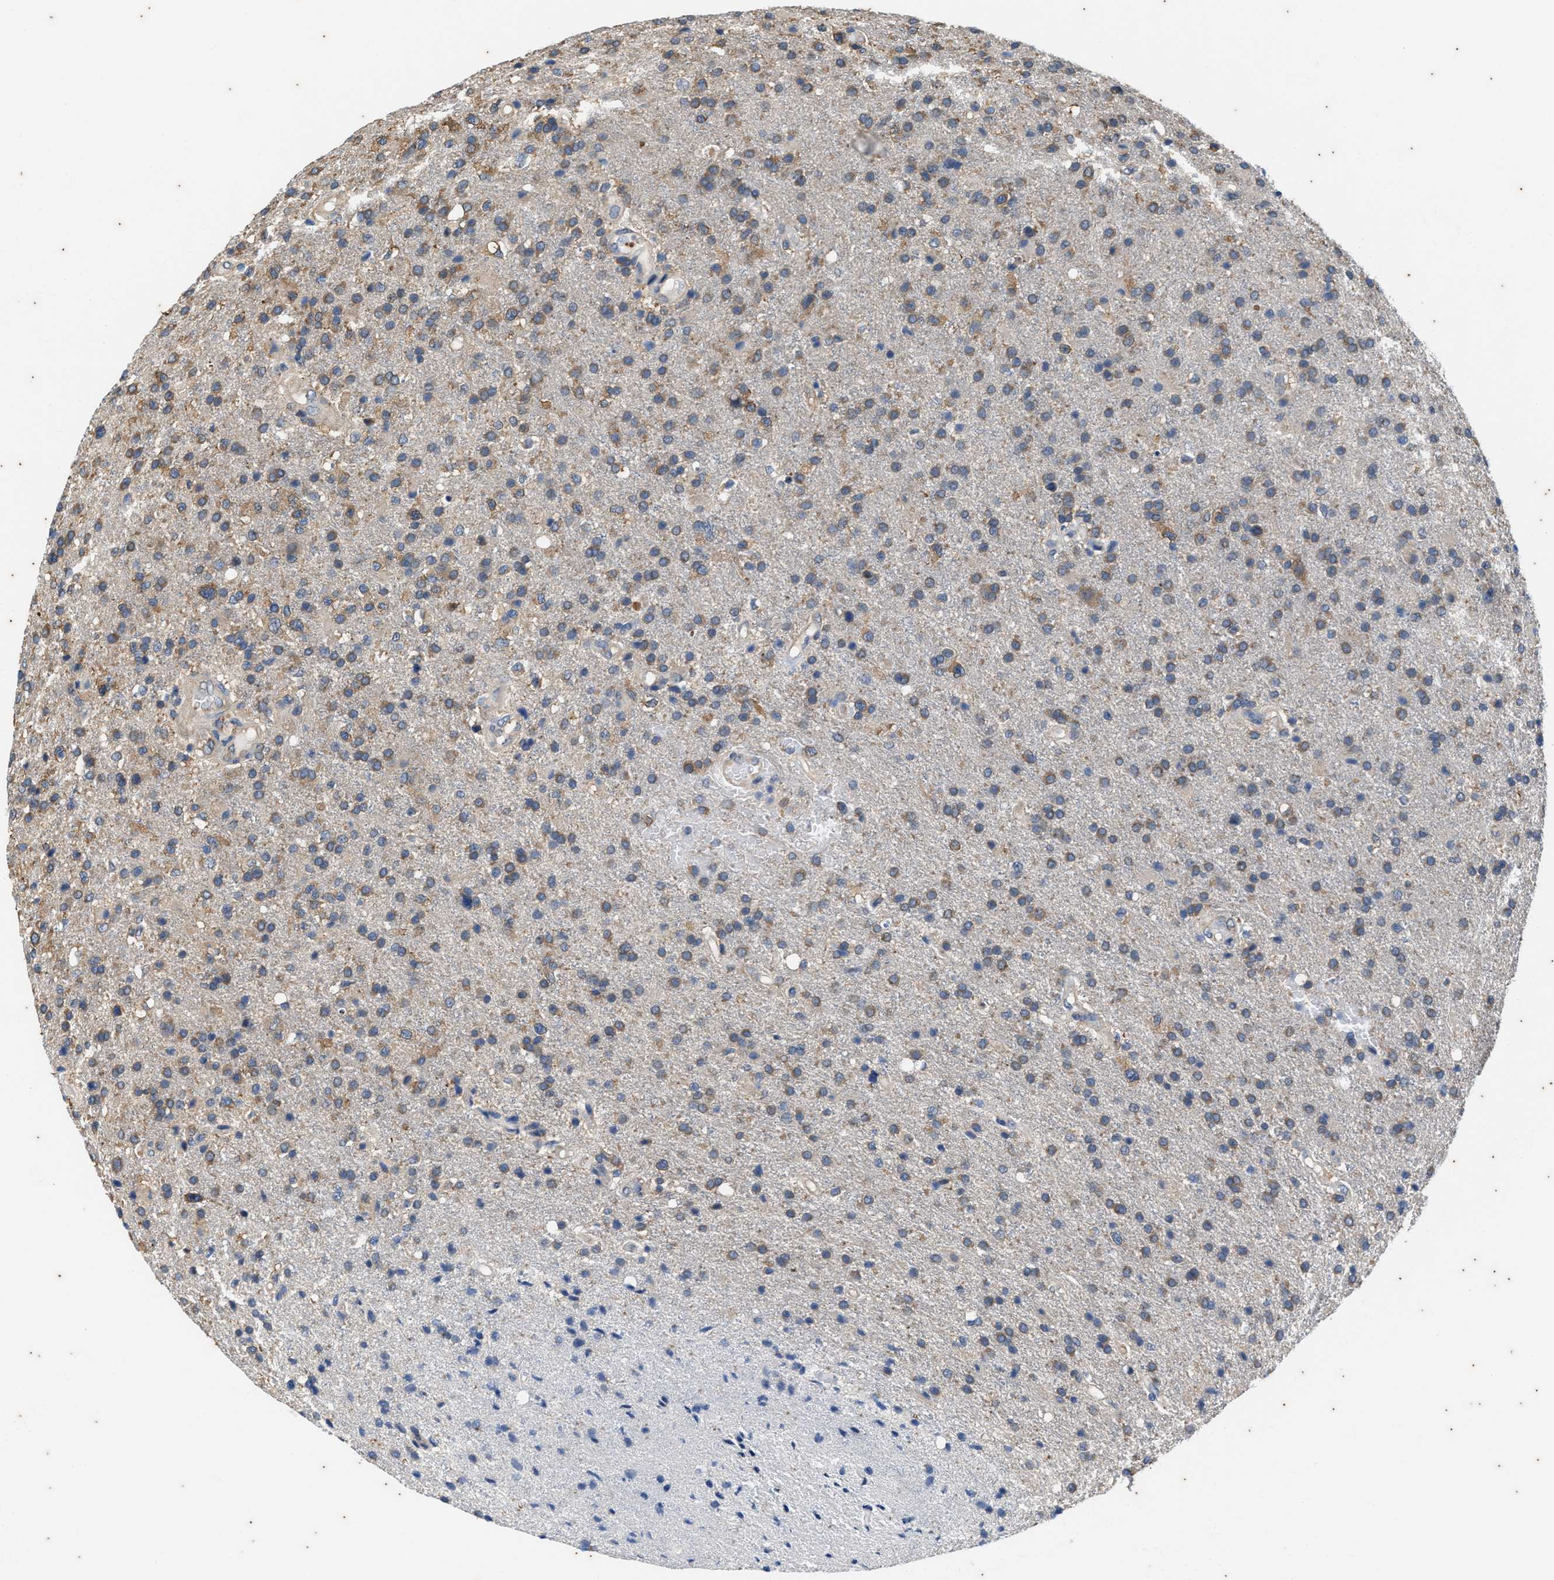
{"staining": {"intensity": "weak", "quantity": ">75%", "location": "cytoplasmic/membranous"}, "tissue": "glioma", "cell_type": "Tumor cells", "image_type": "cancer", "snomed": [{"axis": "morphology", "description": "Glioma, malignant, High grade"}, {"axis": "topography", "description": "Brain"}], "caption": "This is an image of immunohistochemistry (IHC) staining of malignant glioma (high-grade), which shows weak positivity in the cytoplasmic/membranous of tumor cells.", "gene": "COX19", "patient": {"sex": "male", "age": 72}}